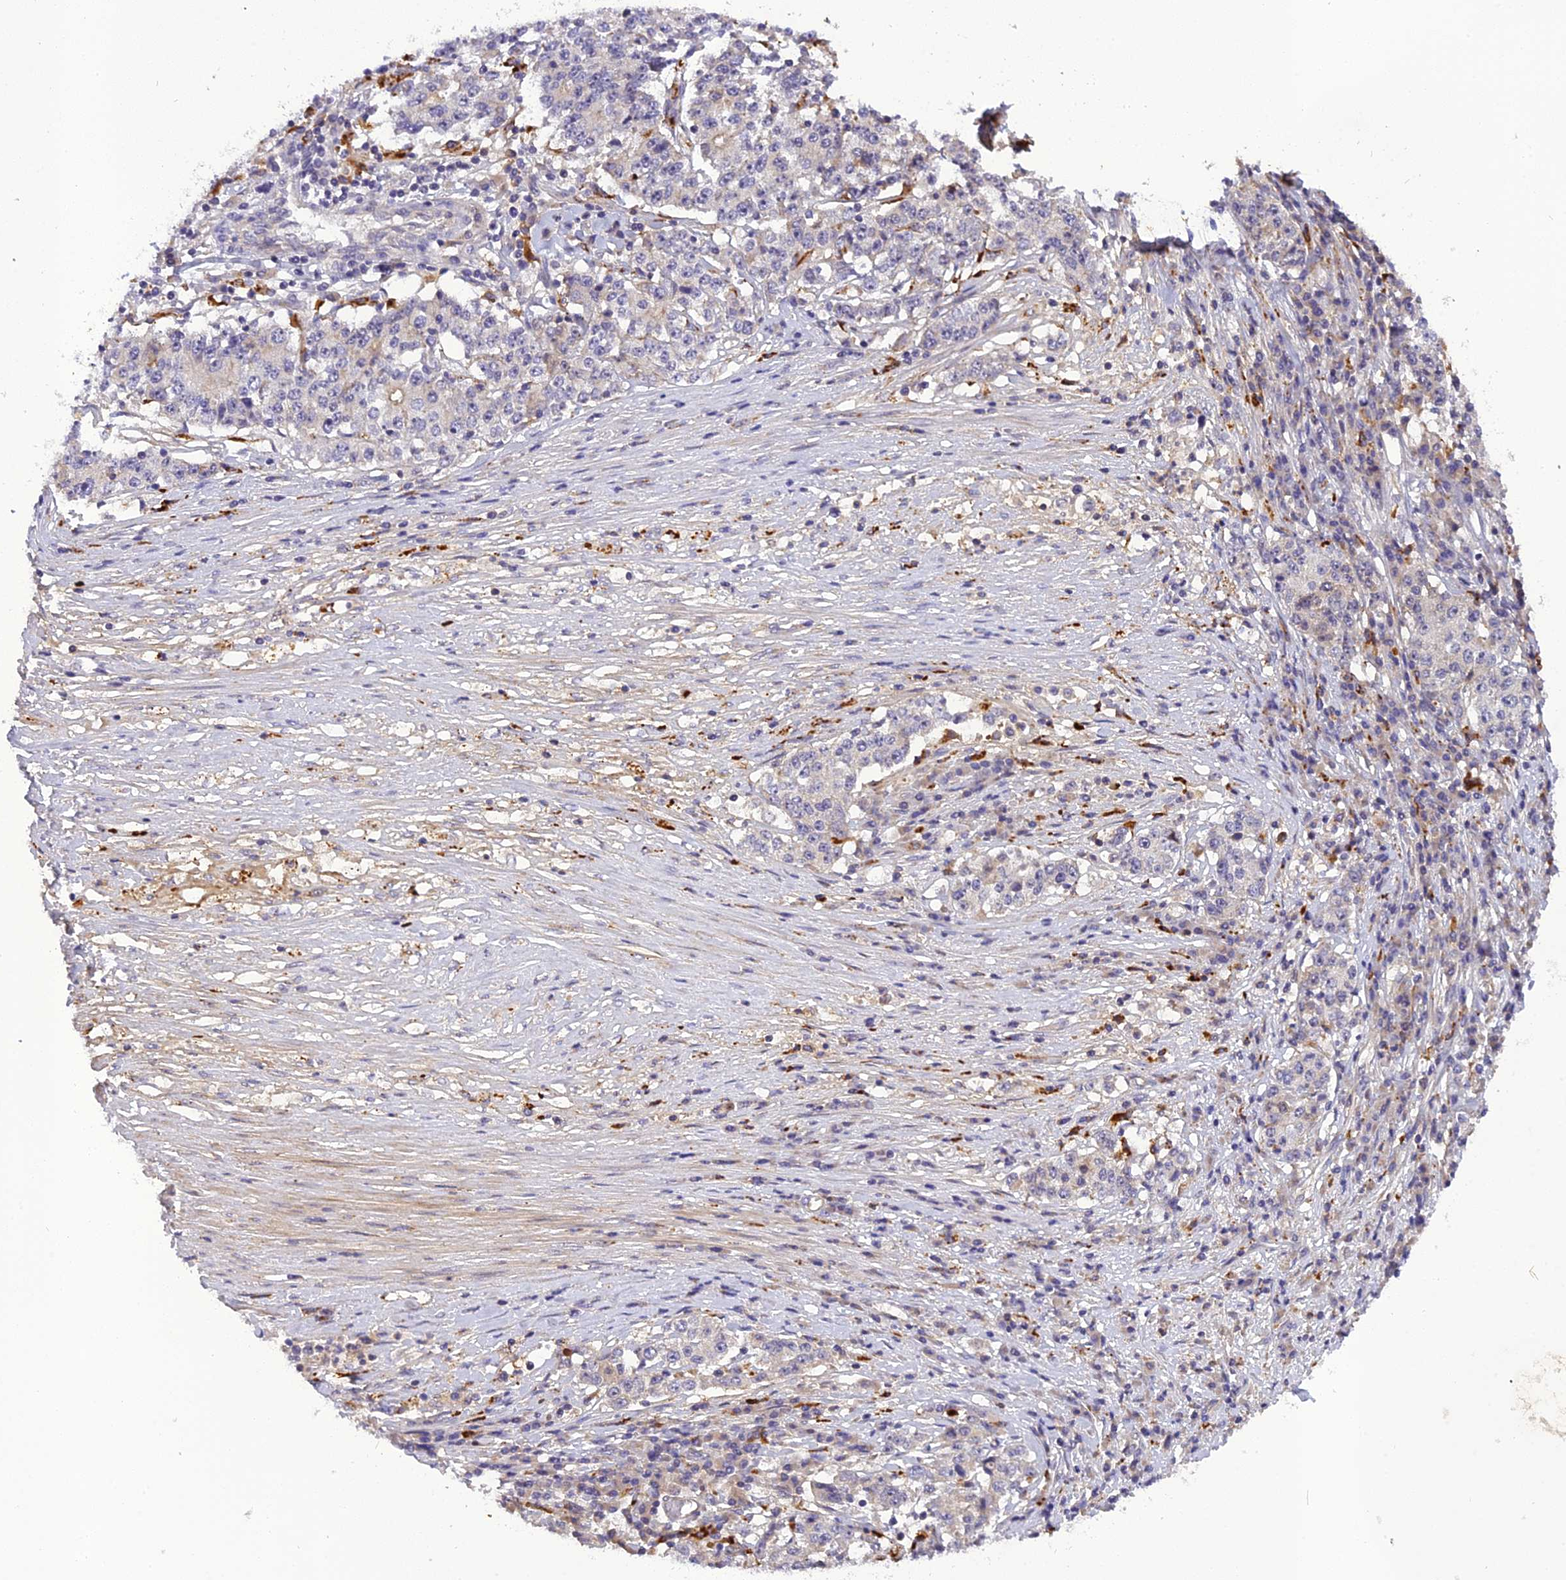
{"staining": {"intensity": "negative", "quantity": "none", "location": "none"}, "tissue": "stomach cancer", "cell_type": "Tumor cells", "image_type": "cancer", "snomed": [{"axis": "morphology", "description": "Adenocarcinoma, NOS"}, {"axis": "topography", "description": "Stomach"}], "caption": "This histopathology image is of stomach cancer (adenocarcinoma) stained with IHC to label a protein in brown with the nuclei are counter-stained blue. There is no expression in tumor cells.", "gene": "FNIP2", "patient": {"sex": "male", "age": 59}}